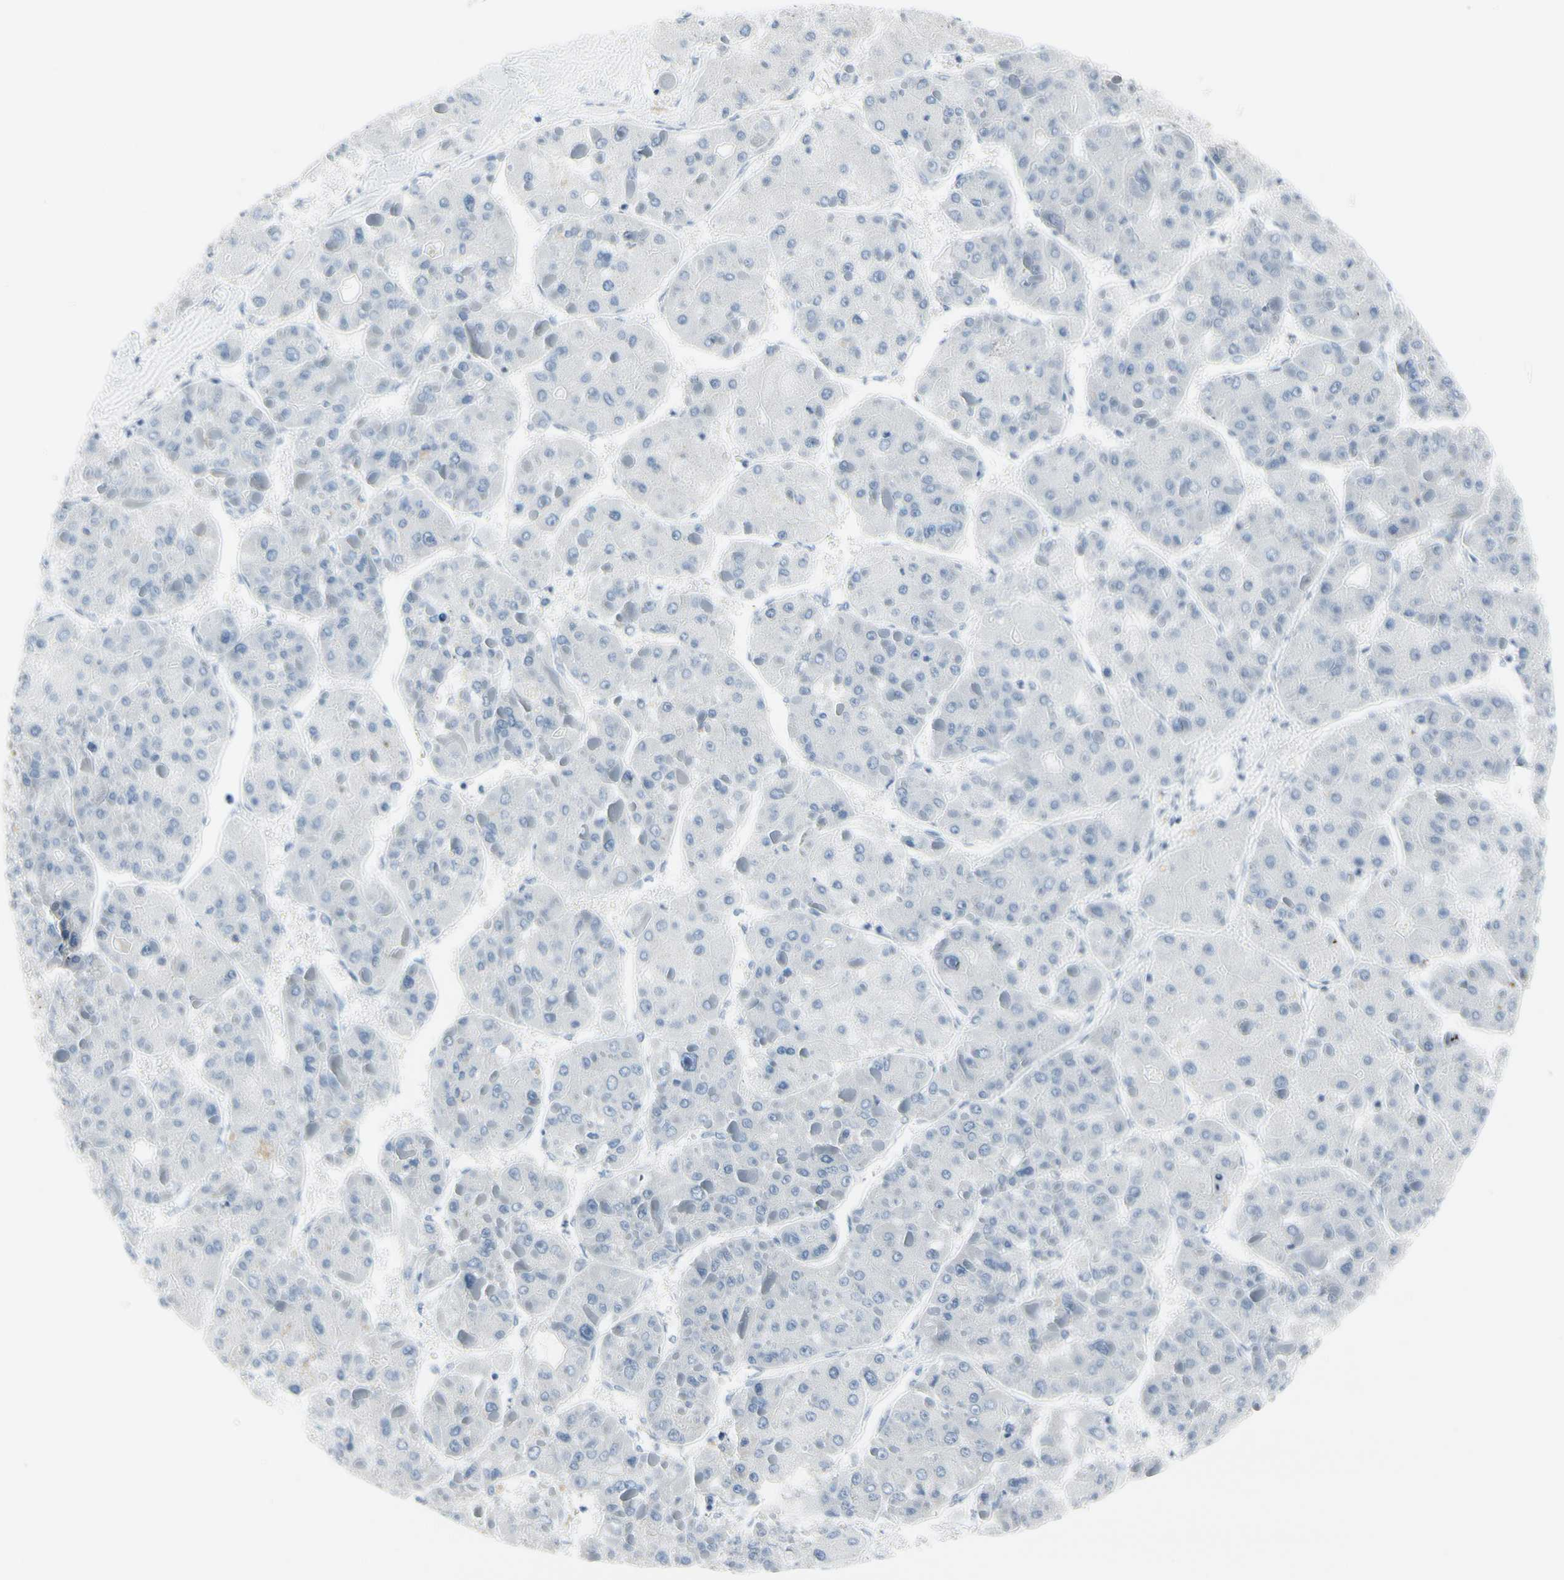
{"staining": {"intensity": "negative", "quantity": "none", "location": "none"}, "tissue": "liver cancer", "cell_type": "Tumor cells", "image_type": "cancer", "snomed": [{"axis": "morphology", "description": "Carcinoma, Hepatocellular, NOS"}, {"axis": "topography", "description": "Liver"}], "caption": "This is an IHC histopathology image of liver cancer (hepatocellular carcinoma). There is no staining in tumor cells.", "gene": "MUC5B", "patient": {"sex": "female", "age": 73}}